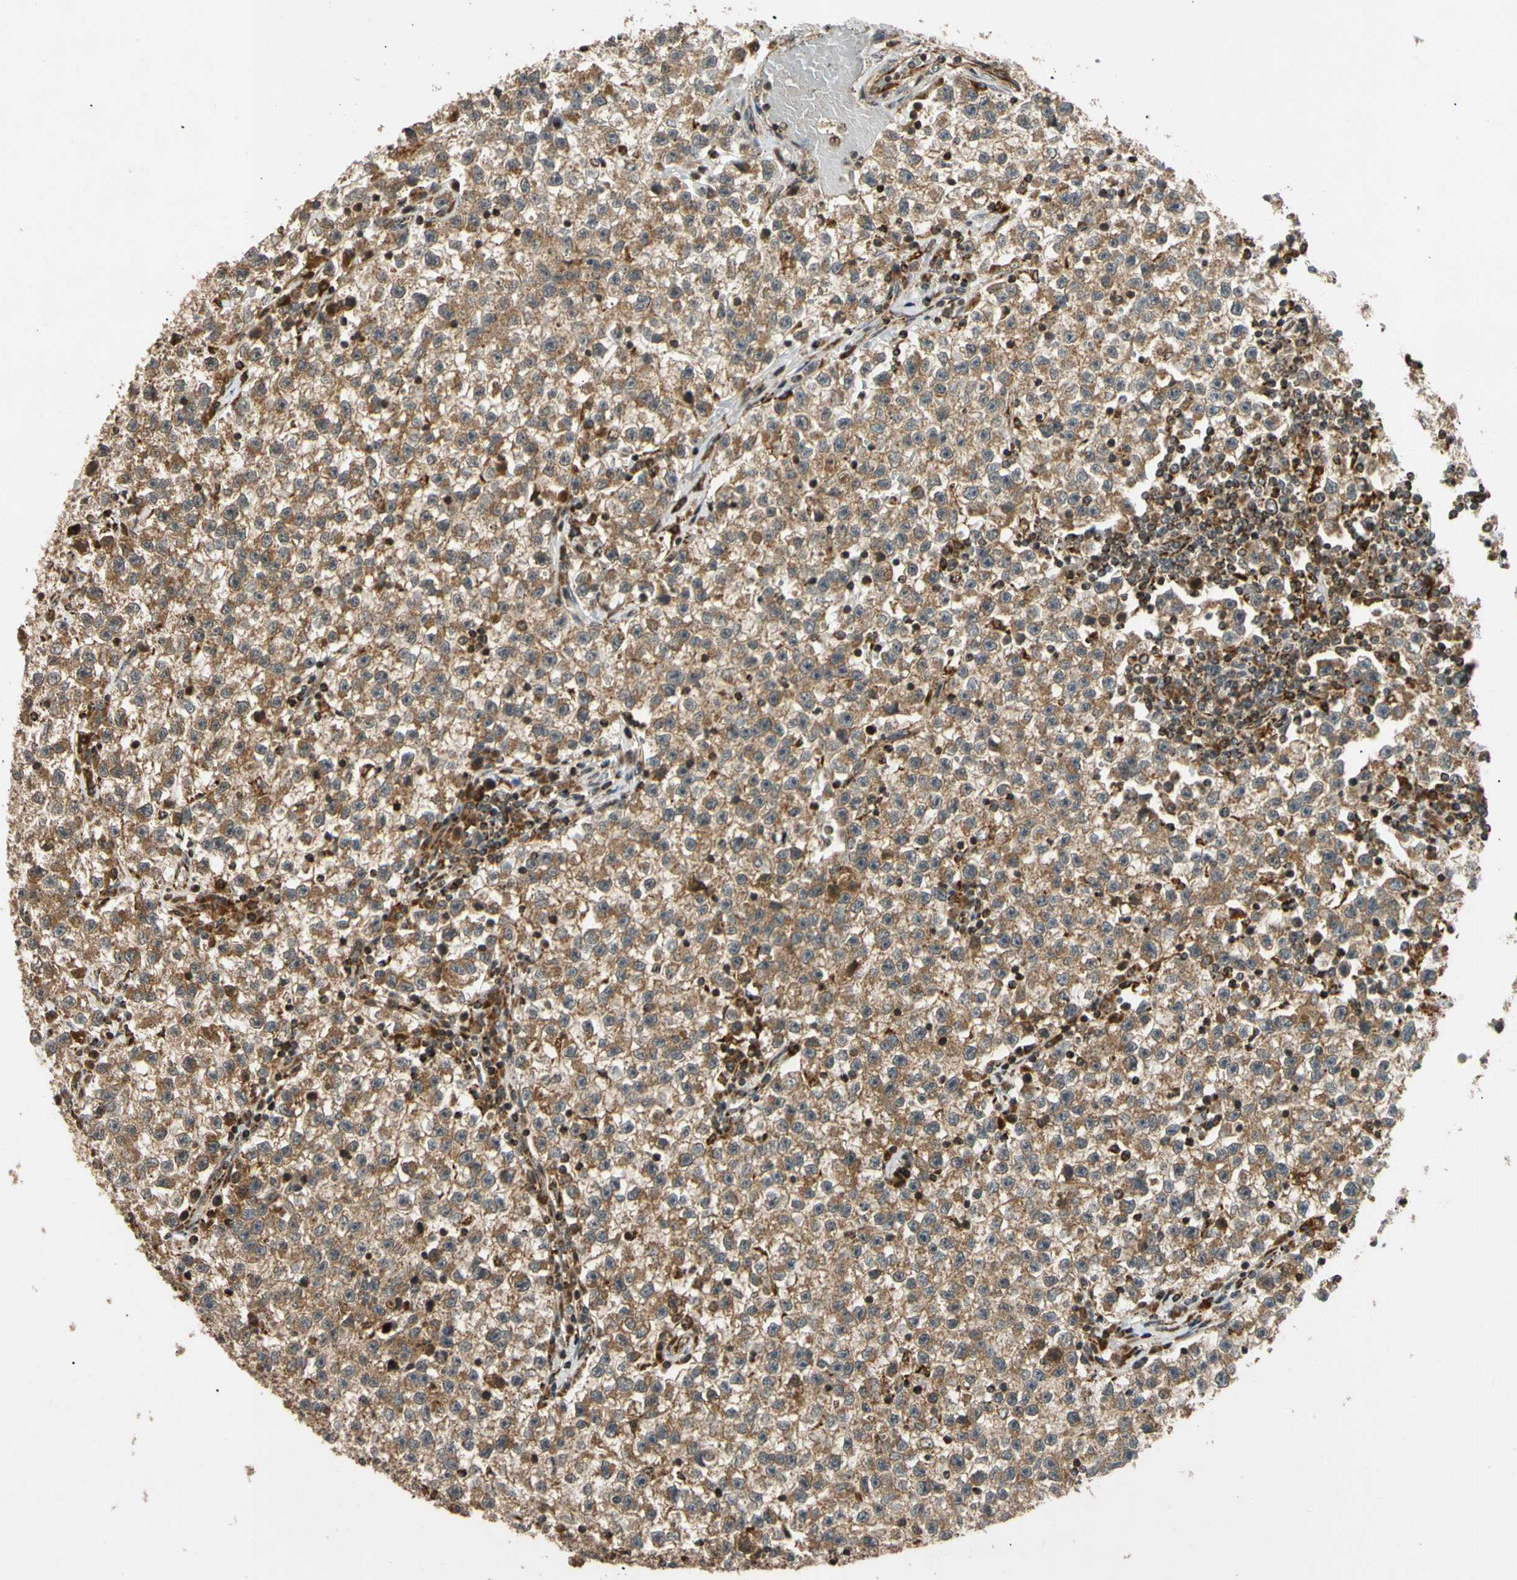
{"staining": {"intensity": "moderate", "quantity": ">75%", "location": "cytoplasmic/membranous"}, "tissue": "testis cancer", "cell_type": "Tumor cells", "image_type": "cancer", "snomed": [{"axis": "morphology", "description": "Seminoma, NOS"}, {"axis": "topography", "description": "Testis"}], "caption": "A medium amount of moderate cytoplasmic/membranous staining is appreciated in approximately >75% of tumor cells in seminoma (testis) tissue.", "gene": "MRPS22", "patient": {"sex": "male", "age": 22}}